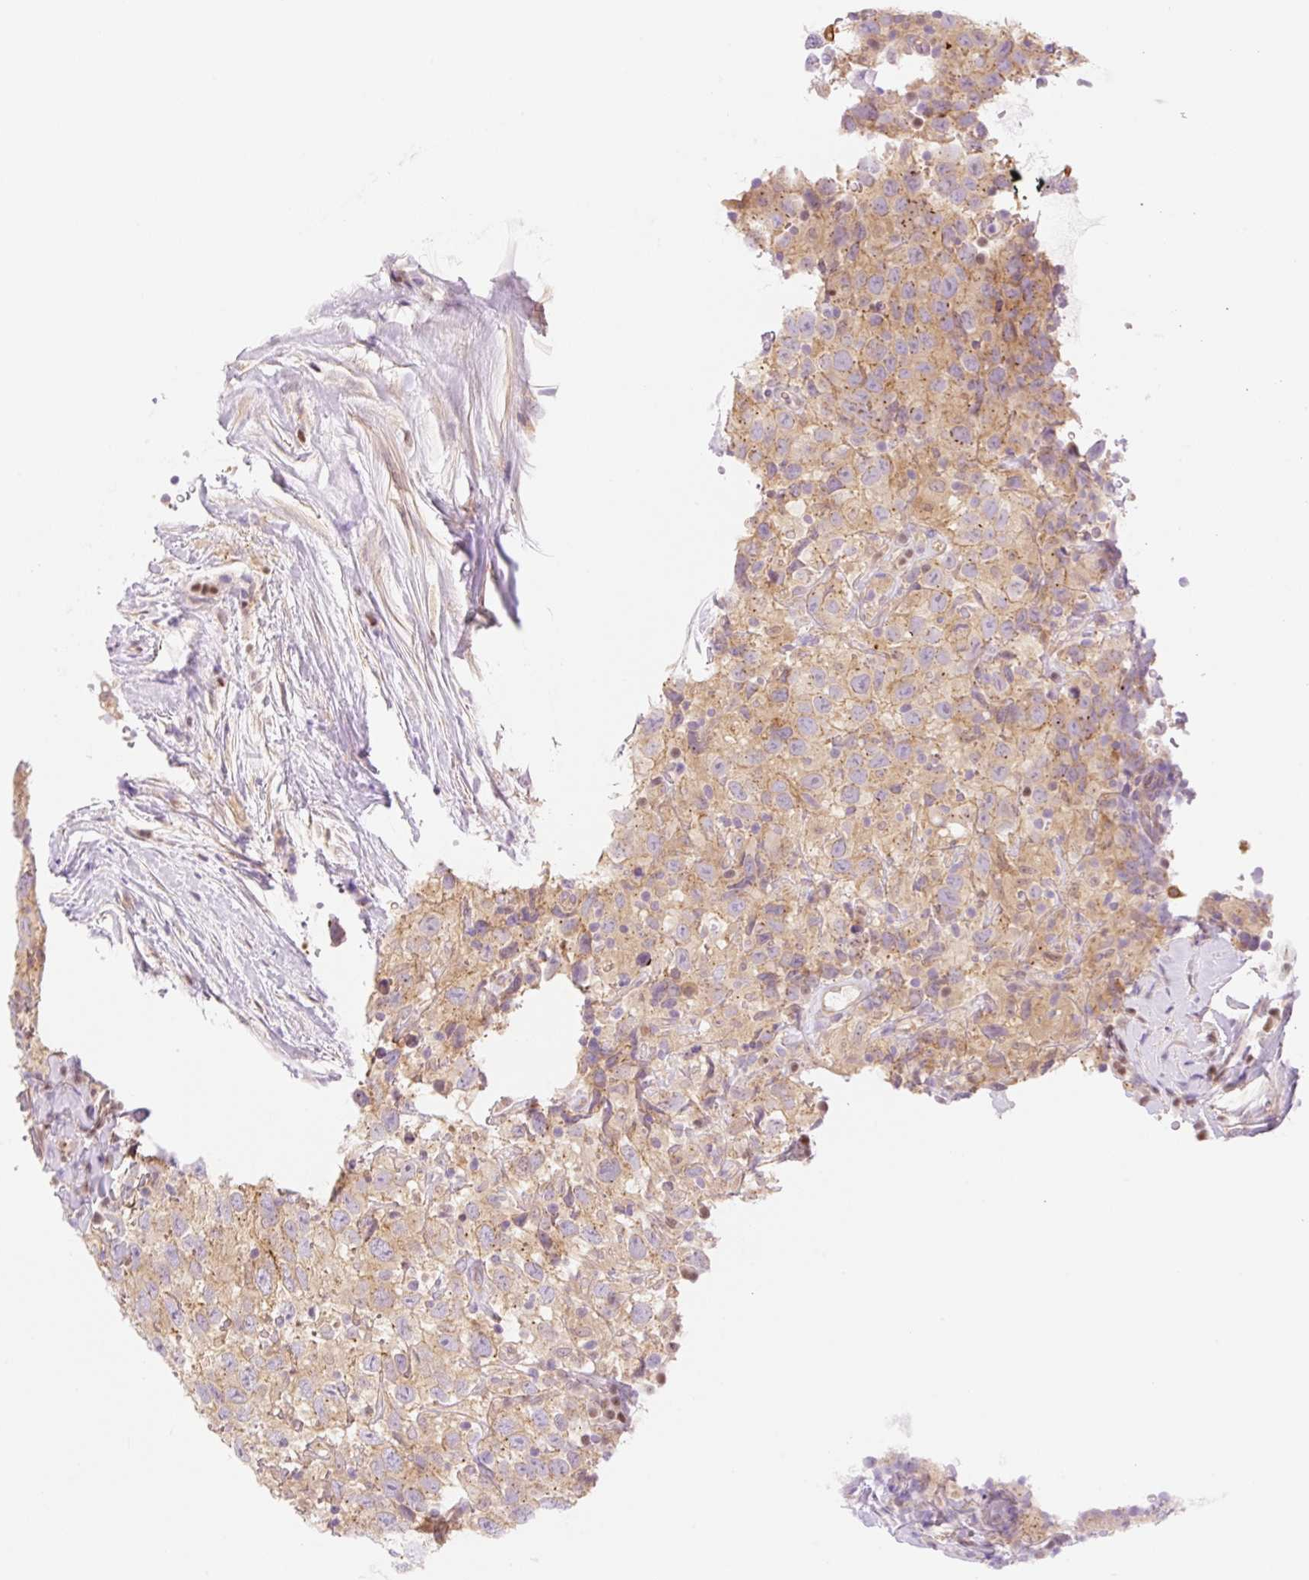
{"staining": {"intensity": "moderate", "quantity": ">75%", "location": "cytoplasmic/membranous"}, "tissue": "testis cancer", "cell_type": "Tumor cells", "image_type": "cancer", "snomed": [{"axis": "morphology", "description": "Seminoma, NOS"}, {"axis": "topography", "description": "Testis"}], "caption": "Immunohistochemical staining of human testis cancer reveals moderate cytoplasmic/membranous protein staining in approximately >75% of tumor cells.", "gene": "NLRP5", "patient": {"sex": "male", "age": 41}}